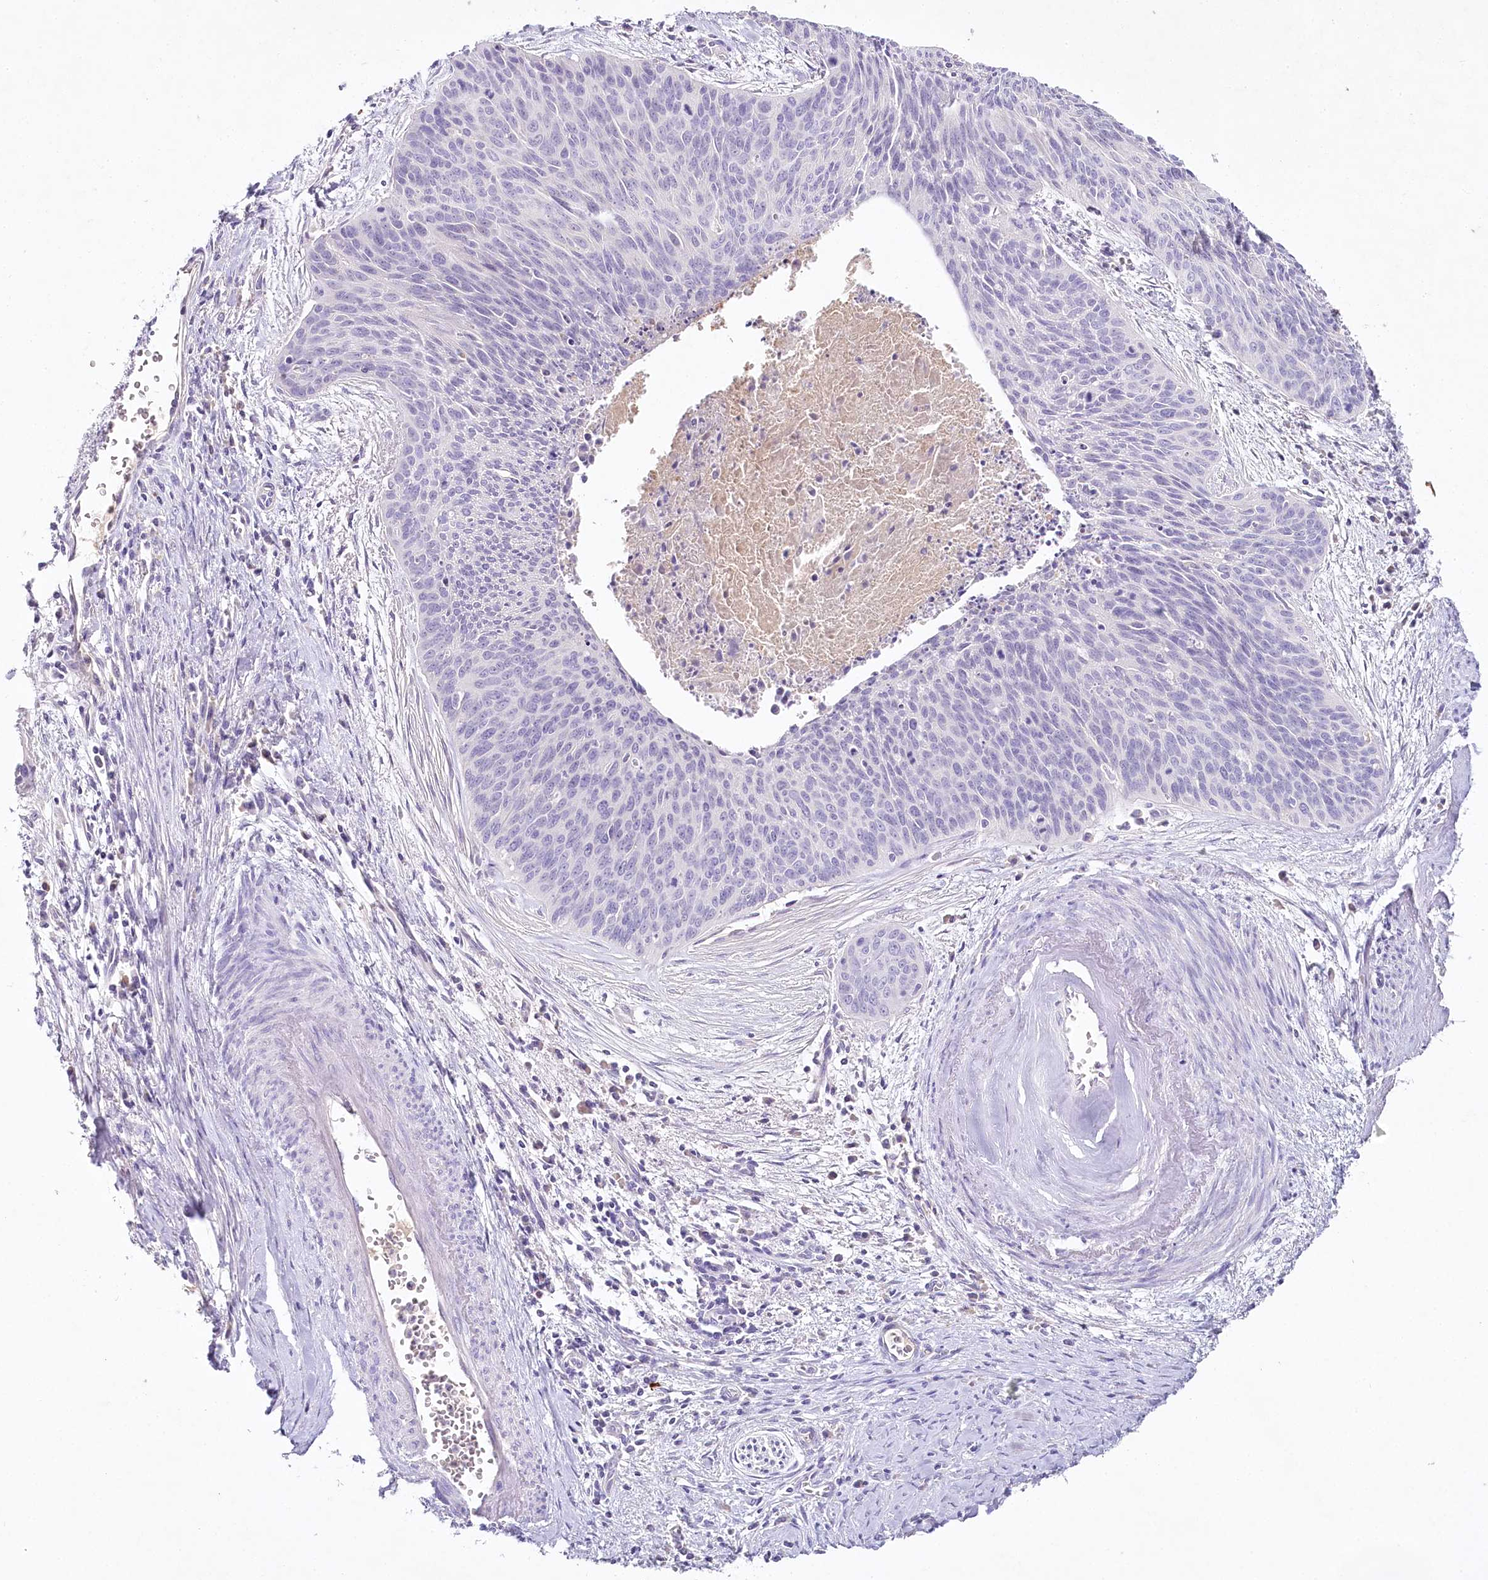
{"staining": {"intensity": "negative", "quantity": "none", "location": "none"}, "tissue": "cervical cancer", "cell_type": "Tumor cells", "image_type": "cancer", "snomed": [{"axis": "morphology", "description": "Squamous cell carcinoma, NOS"}, {"axis": "topography", "description": "Cervix"}], "caption": "Human cervical cancer stained for a protein using IHC shows no expression in tumor cells.", "gene": "HPD", "patient": {"sex": "female", "age": 55}}